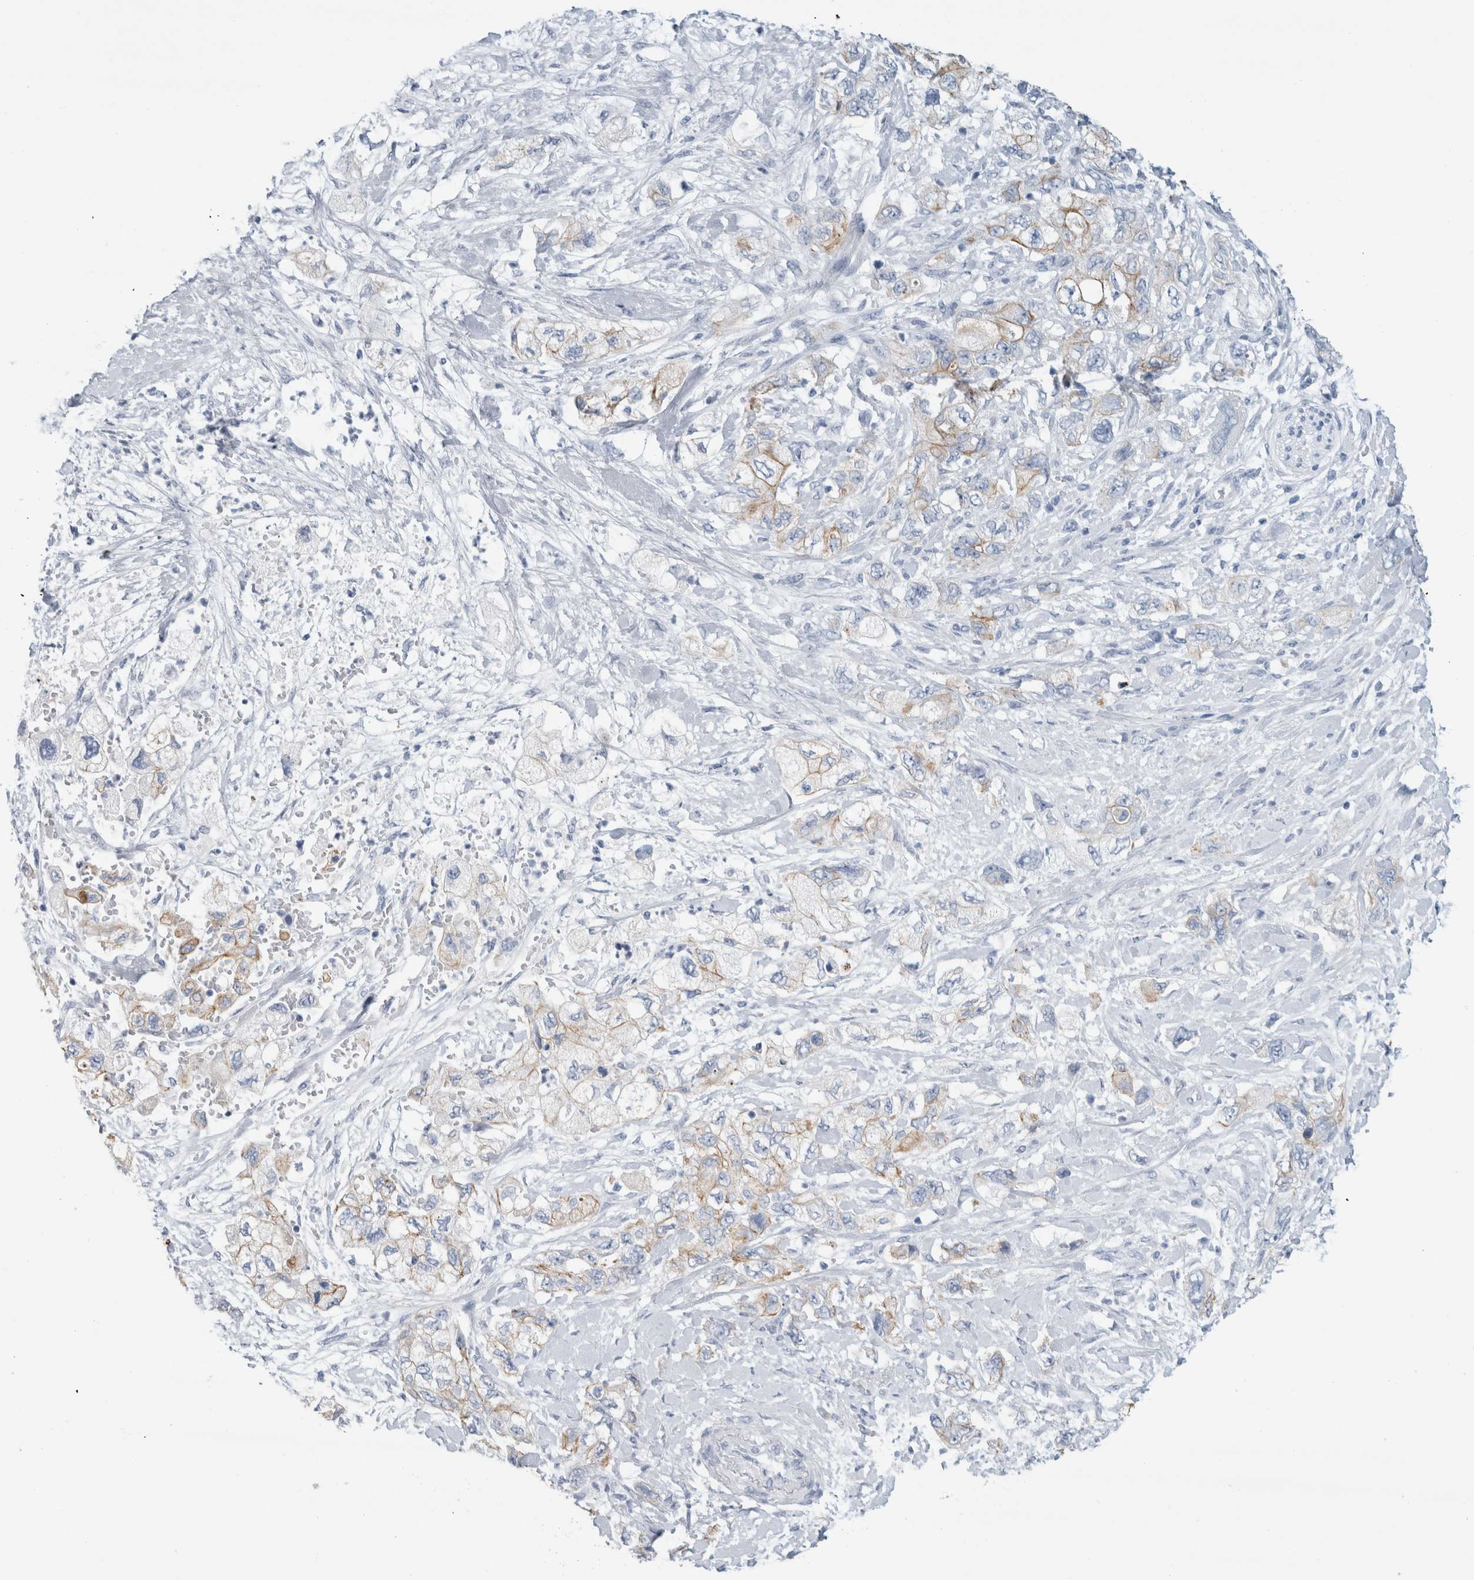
{"staining": {"intensity": "moderate", "quantity": "<25%", "location": "cytoplasmic/membranous"}, "tissue": "pancreatic cancer", "cell_type": "Tumor cells", "image_type": "cancer", "snomed": [{"axis": "morphology", "description": "Adenocarcinoma, NOS"}, {"axis": "topography", "description": "Pancreas"}], "caption": "Protein positivity by IHC displays moderate cytoplasmic/membranous expression in approximately <25% of tumor cells in pancreatic adenocarcinoma.", "gene": "RPH3AL", "patient": {"sex": "female", "age": 73}}